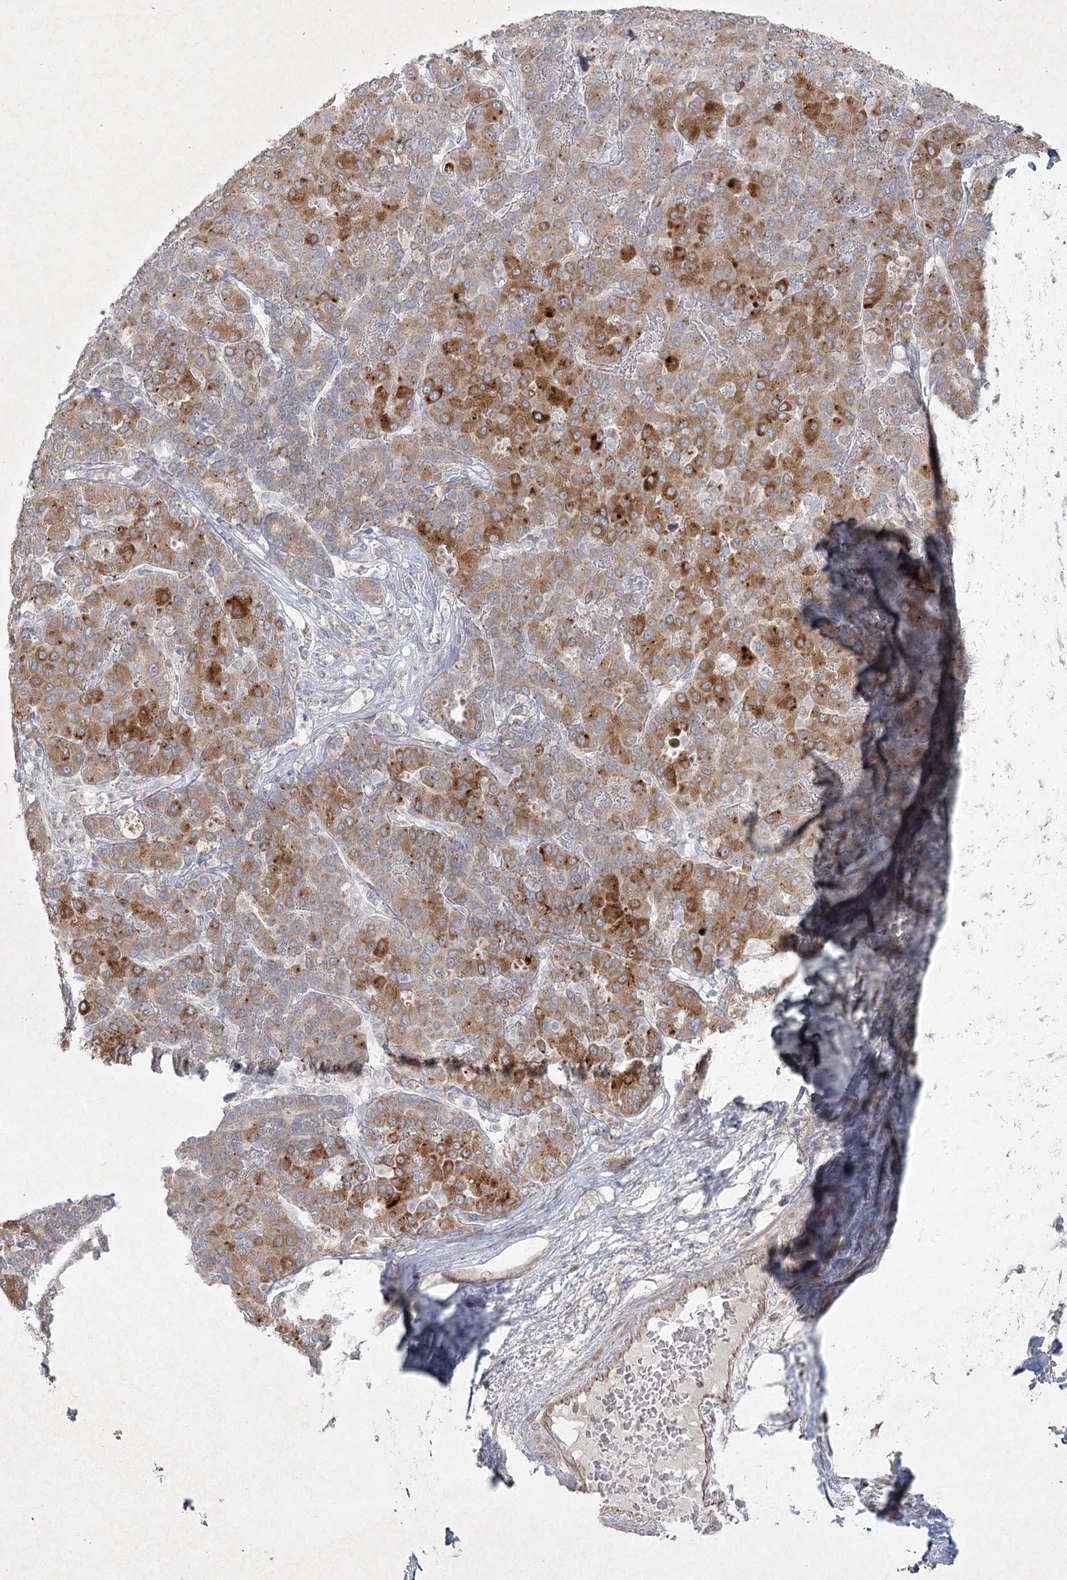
{"staining": {"intensity": "moderate", "quantity": "25%-75%", "location": "cytoplasmic/membranous"}, "tissue": "liver cancer", "cell_type": "Tumor cells", "image_type": "cancer", "snomed": [{"axis": "morphology", "description": "Carcinoma, Hepatocellular, NOS"}, {"axis": "topography", "description": "Liver"}], "caption": "Protein analysis of liver cancer (hepatocellular carcinoma) tissue exhibits moderate cytoplasmic/membranous positivity in about 25%-75% of tumor cells.", "gene": "LRP2BP", "patient": {"sex": "male", "age": 65}}